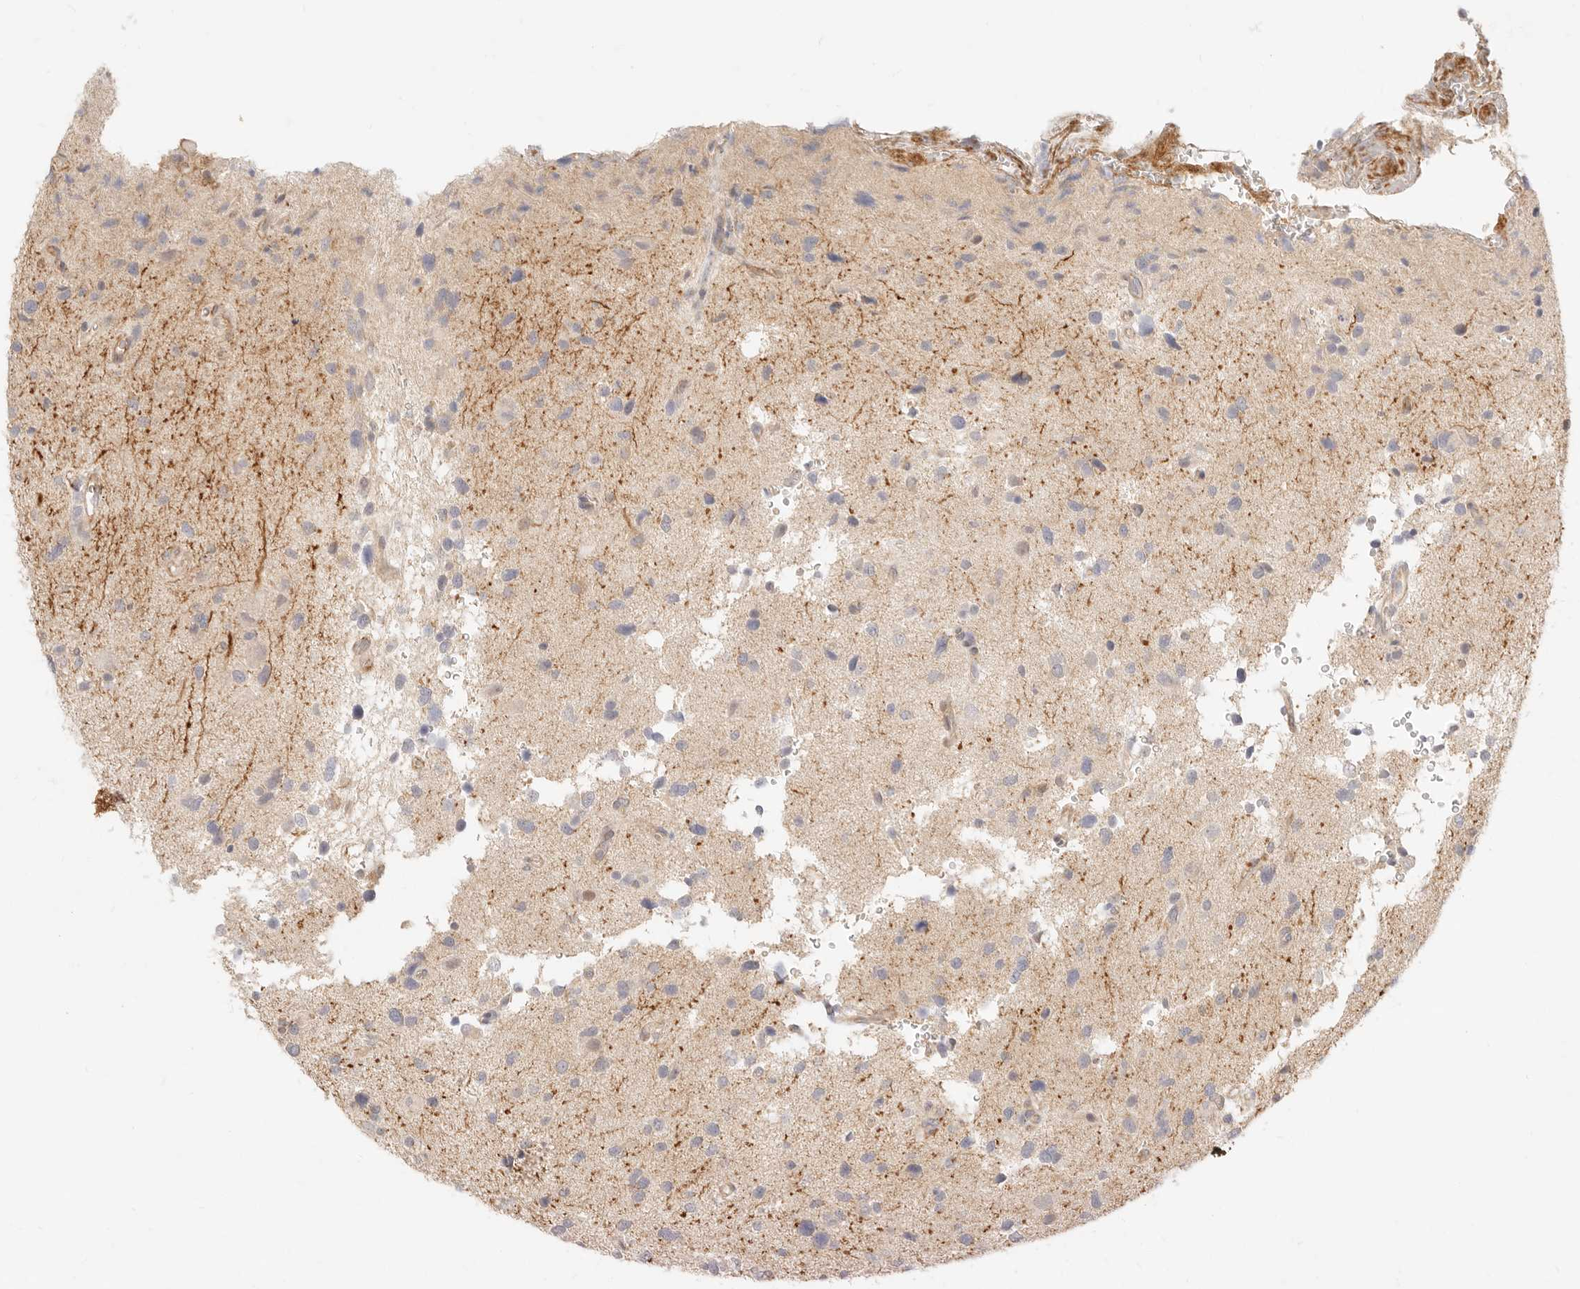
{"staining": {"intensity": "weak", "quantity": "<25%", "location": "cytoplasmic/membranous"}, "tissue": "glioma", "cell_type": "Tumor cells", "image_type": "cancer", "snomed": [{"axis": "morphology", "description": "Glioma, malignant, High grade"}, {"axis": "topography", "description": "Brain"}], "caption": "Immunohistochemical staining of human glioma shows no significant expression in tumor cells.", "gene": "UBXN10", "patient": {"sex": "male", "age": 33}}